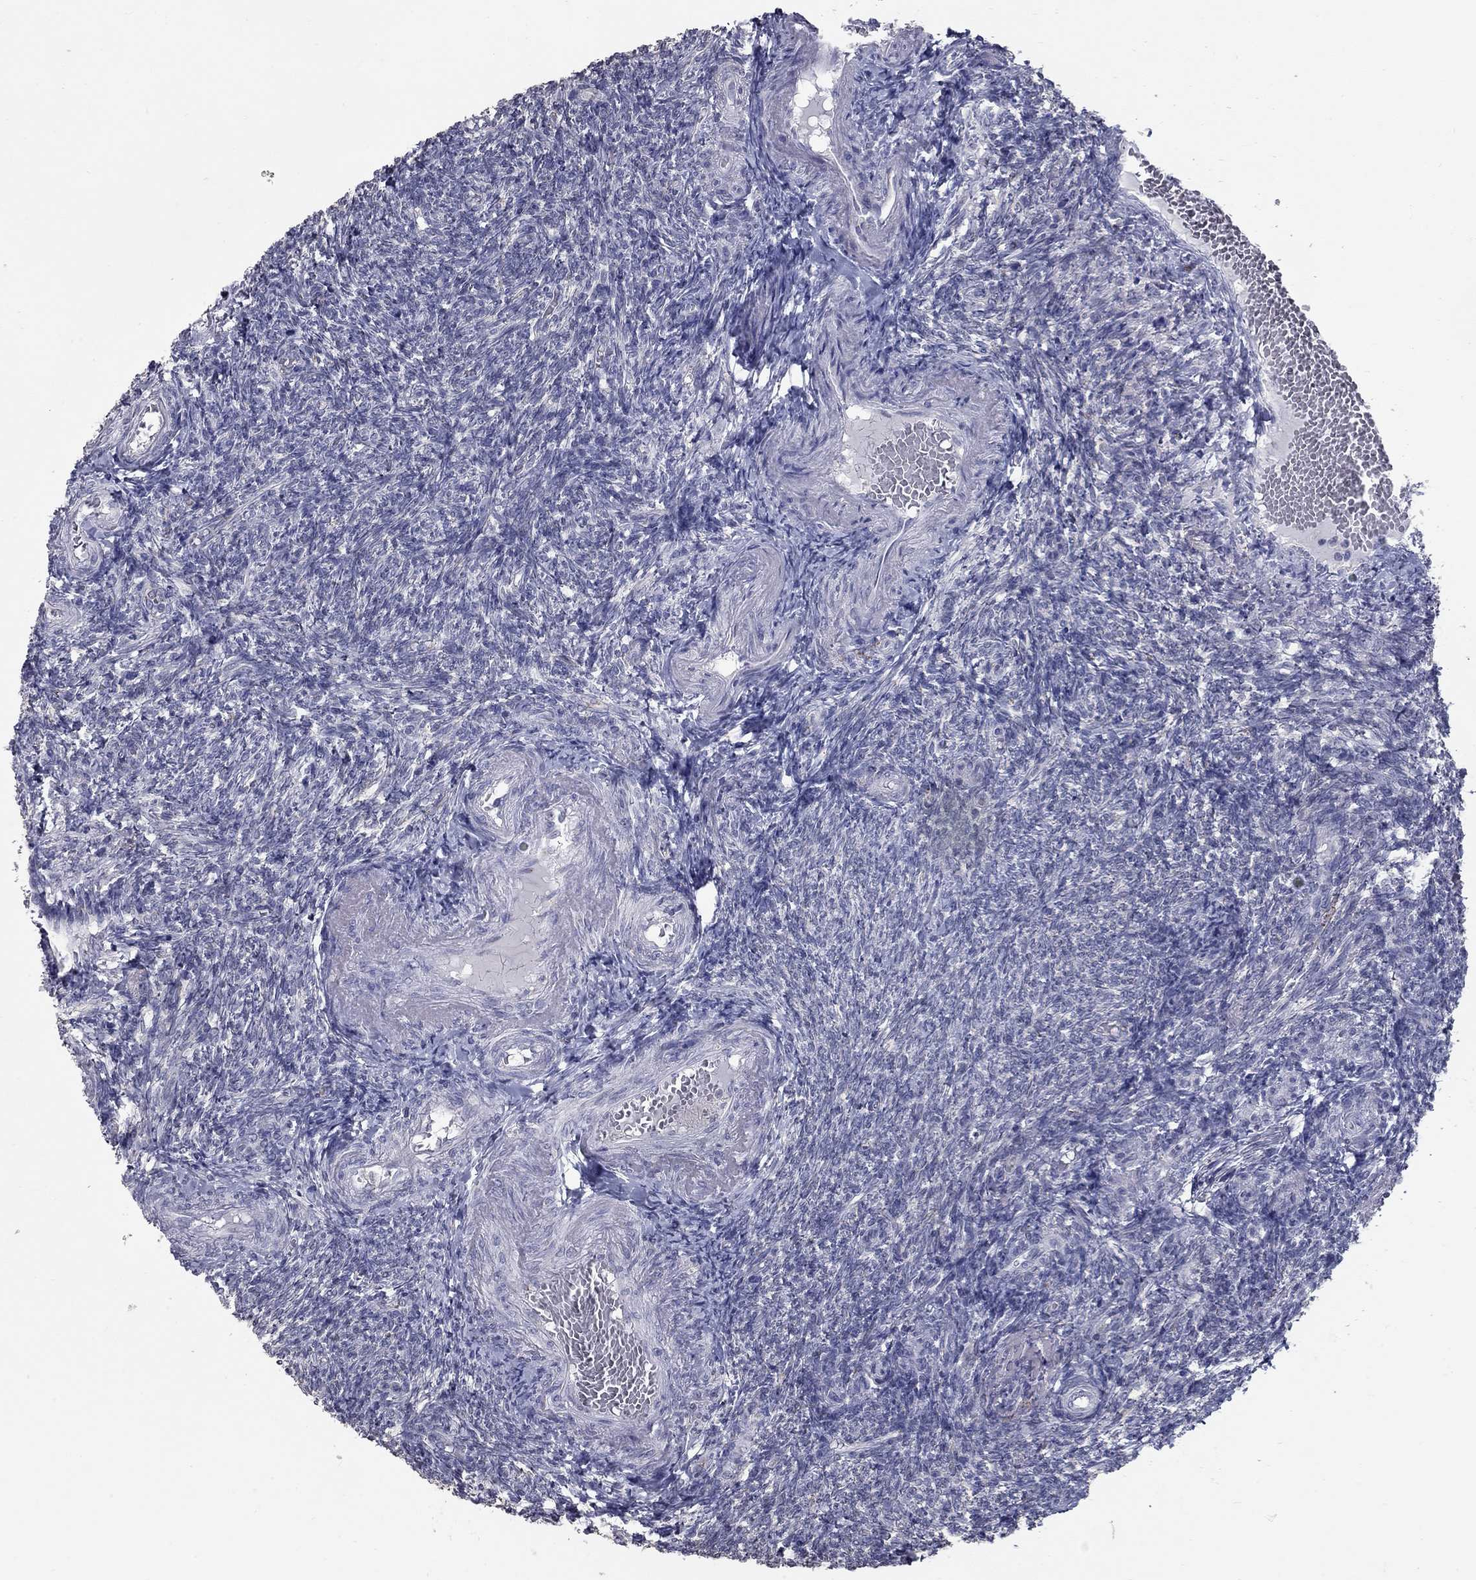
{"staining": {"intensity": "negative", "quantity": "none", "location": "none"}, "tissue": "ovary", "cell_type": "Ovarian stroma cells", "image_type": "normal", "snomed": [{"axis": "morphology", "description": "Normal tissue, NOS"}, {"axis": "topography", "description": "Ovary"}], "caption": "DAB immunohistochemical staining of normal human ovary demonstrates no significant expression in ovarian stroma cells.", "gene": "KIAA0319L", "patient": {"sex": "female", "age": 39}}